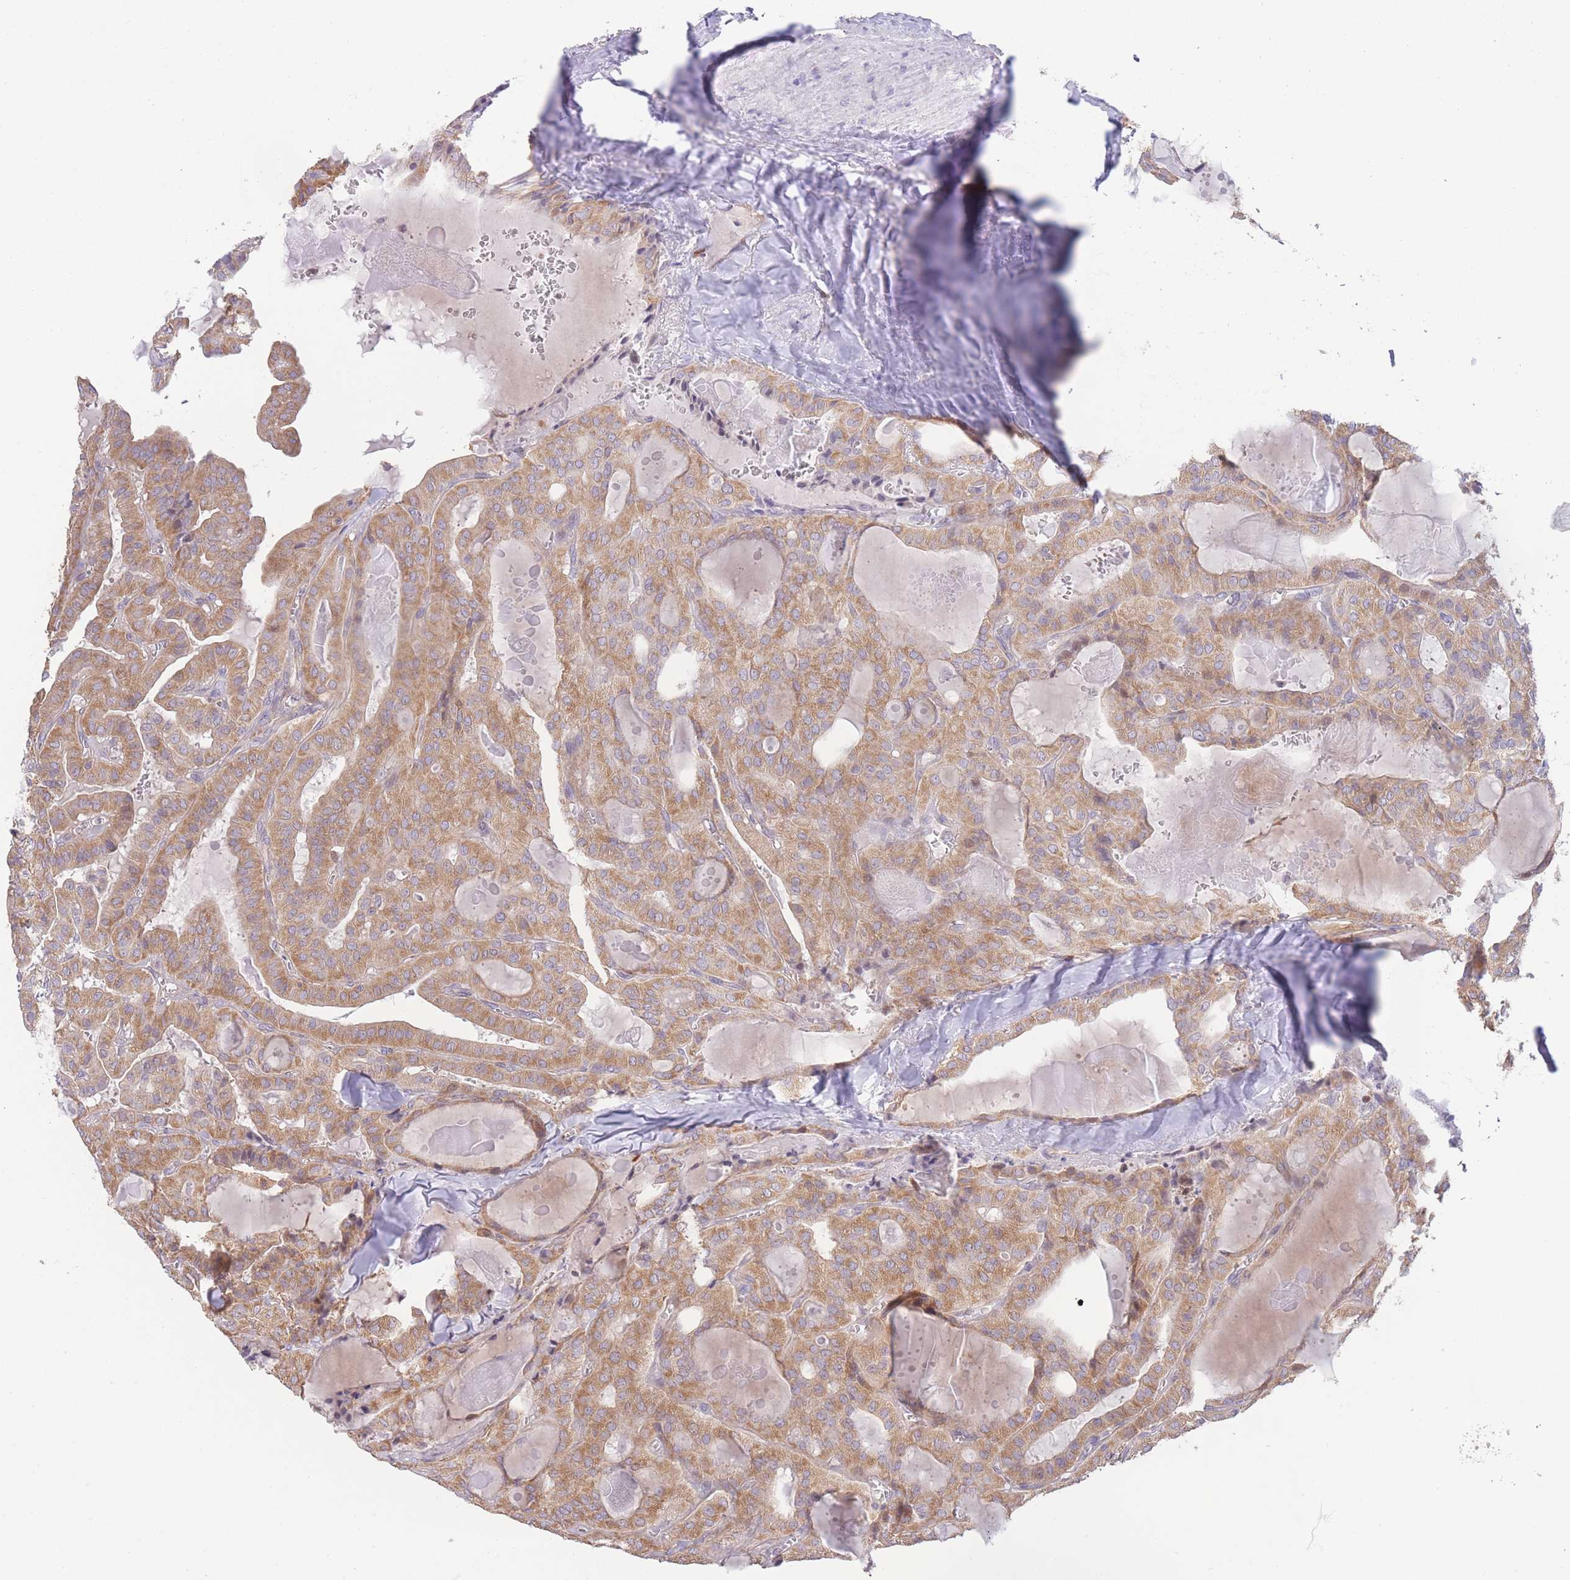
{"staining": {"intensity": "moderate", "quantity": ">75%", "location": "cytoplasmic/membranous"}, "tissue": "thyroid cancer", "cell_type": "Tumor cells", "image_type": "cancer", "snomed": [{"axis": "morphology", "description": "Papillary adenocarcinoma, NOS"}, {"axis": "topography", "description": "Thyroid gland"}], "caption": "Human thyroid cancer stained for a protein (brown) demonstrates moderate cytoplasmic/membranous positive expression in approximately >75% of tumor cells.", "gene": "BOLA2B", "patient": {"sex": "male", "age": 52}}